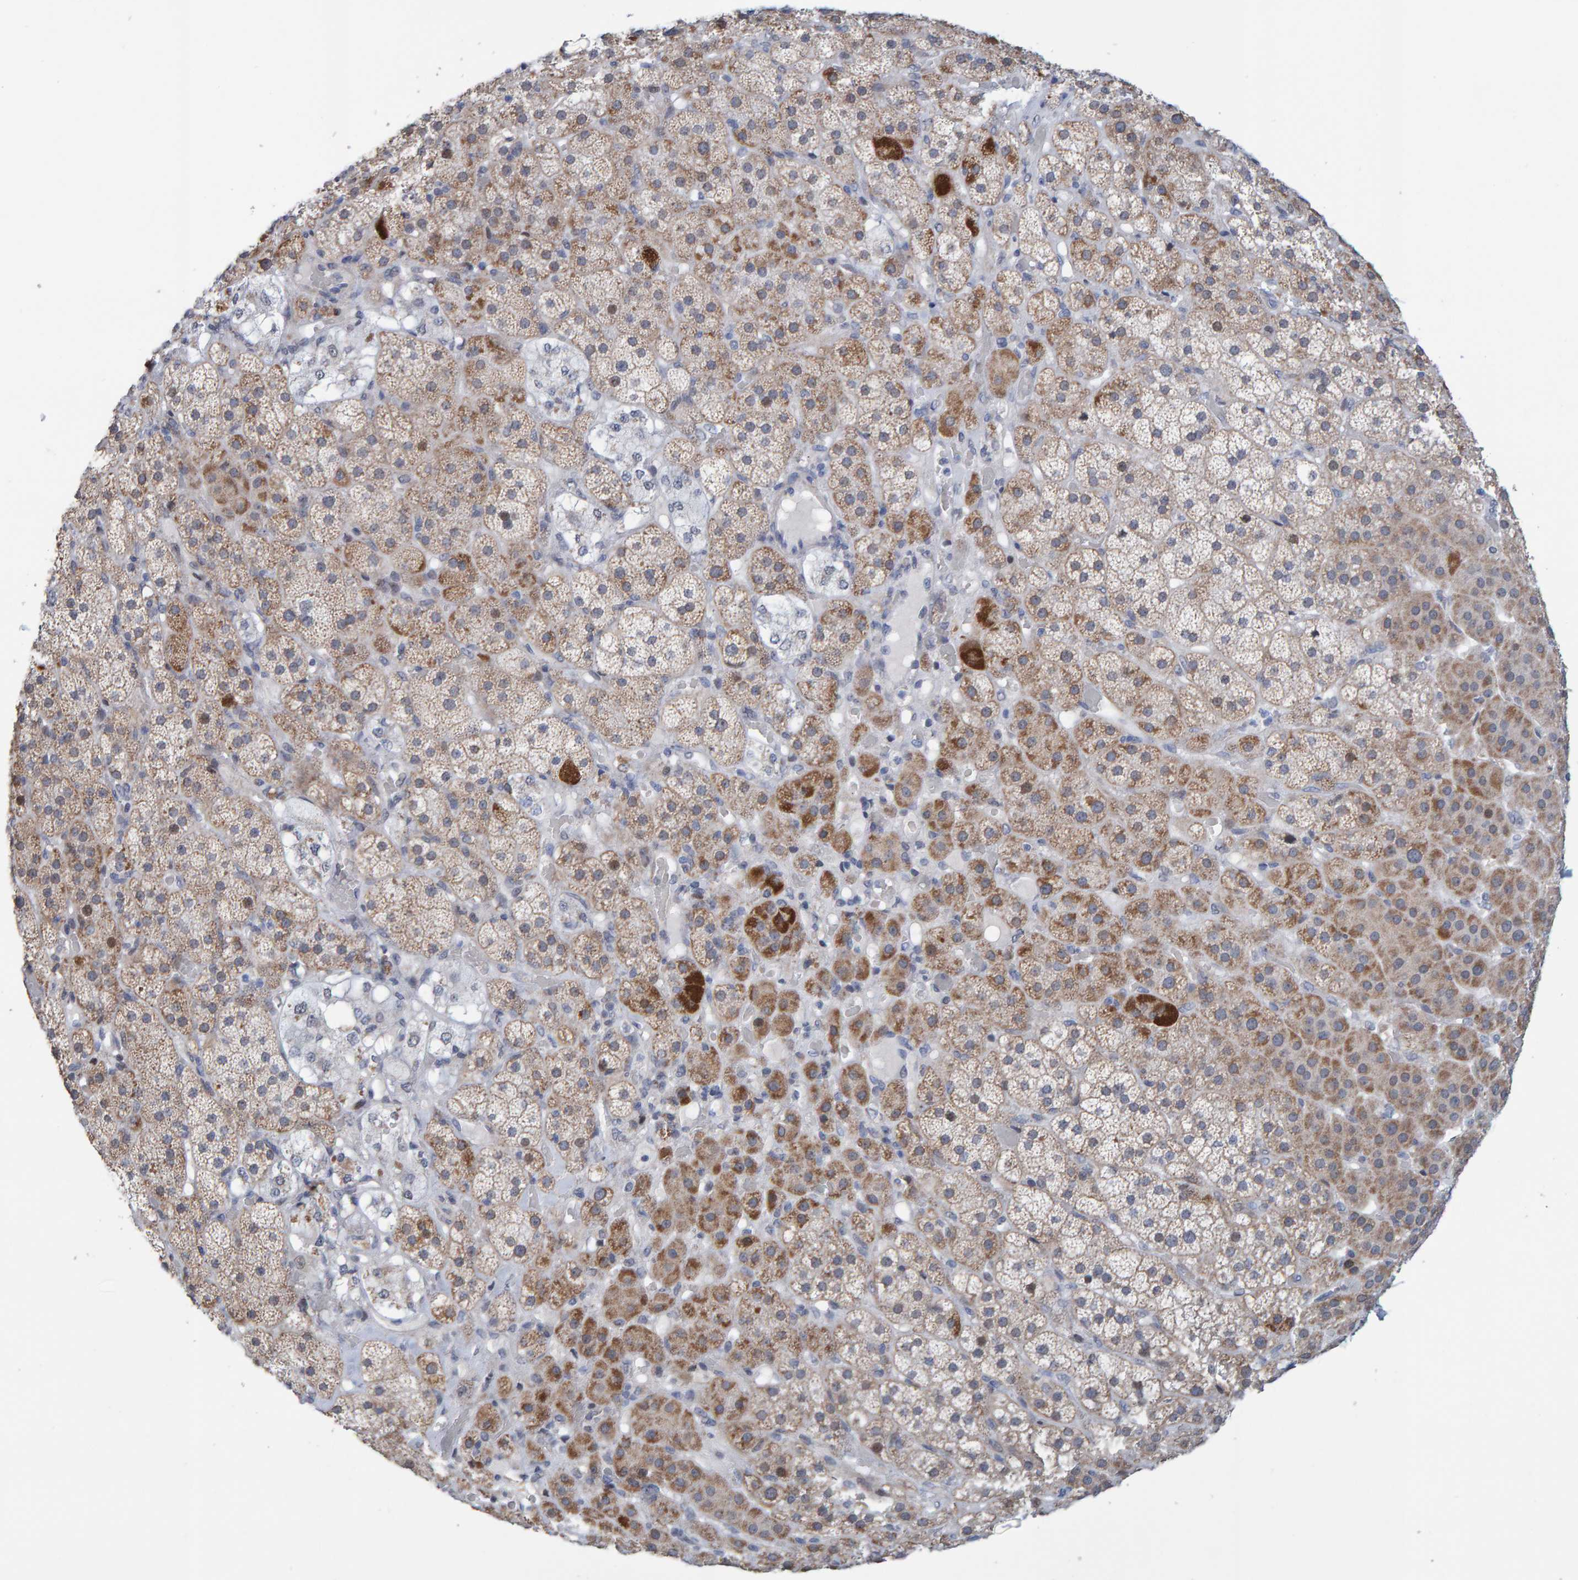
{"staining": {"intensity": "moderate", "quantity": ">75%", "location": "cytoplasmic/membranous,nuclear"}, "tissue": "adrenal gland", "cell_type": "Glandular cells", "image_type": "normal", "snomed": [{"axis": "morphology", "description": "Normal tissue, NOS"}, {"axis": "topography", "description": "Adrenal gland"}], "caption": "A high-resolution histopathology image shows IHC staining of normal adrenal gland, which exhibits moderate cytoplasmic/membranous,nuclear staining in about >75% of glandular cells. Using DAB (brown) and hematoxylin (blue) stains, captured at high magnification using brightfield microscopy.", "gene": "USP43", "patient": {"sex": "male", "age": 57}}